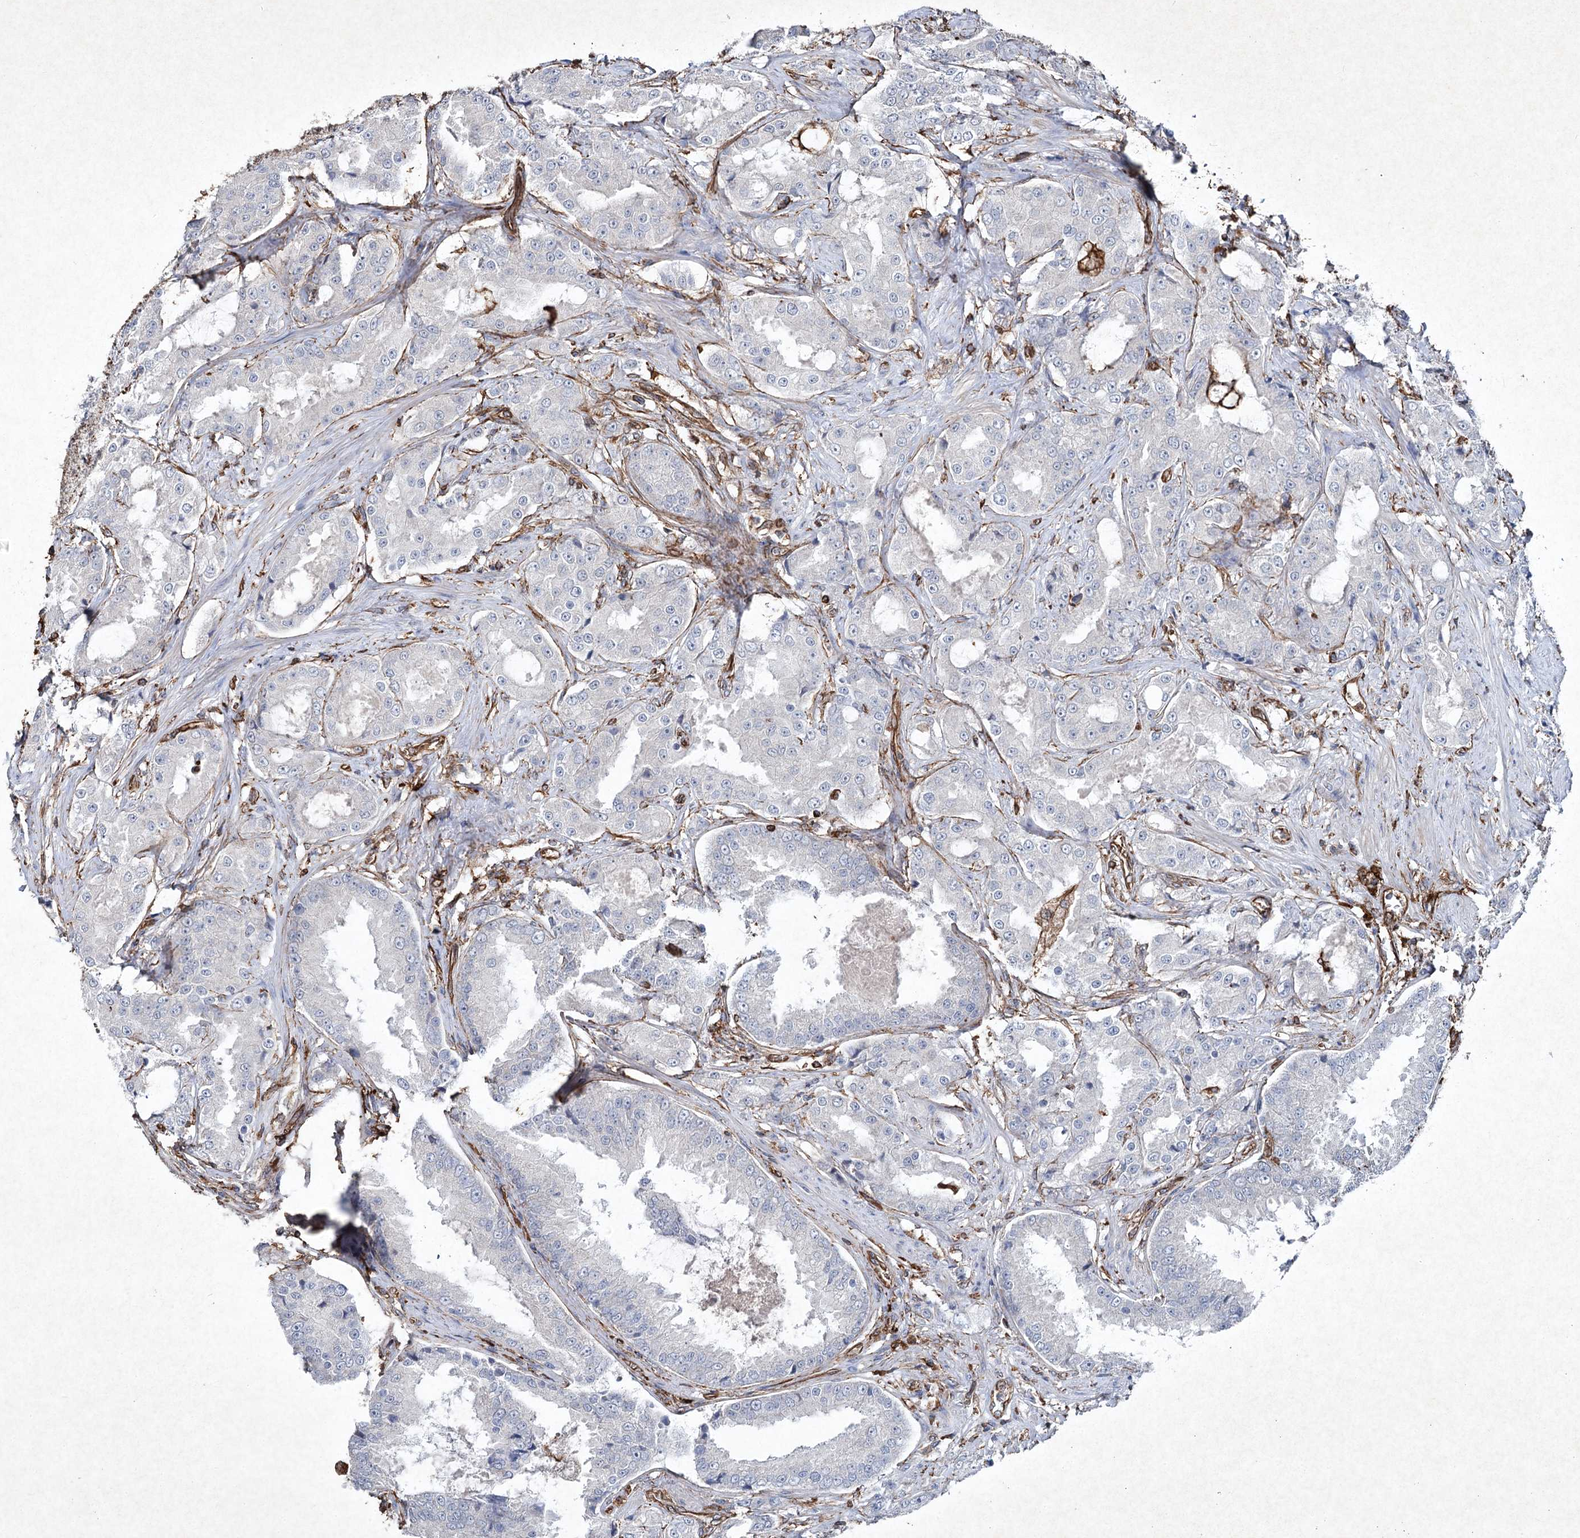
{"staining": {"intensity": "negative", "quantity": "none", "location": "none"}, "tissue": "prostate cancer", "cell_type": "Tumor cells", "image_type": "cancer", "snomed": [{"axis": "morphology", "description": "Adenocarcinoma, High grade"}, {"axis": "topography", "description": "Prostate"}], "caption": "Immunohistochemistry (IHC) micrograph of high-grade adenocarcinoma (prostate) stained for a protein (brown), which displays no staining in tumor cells.", "gene": "CLEC4M", "patient": {"sex": "male", "age": 73}}